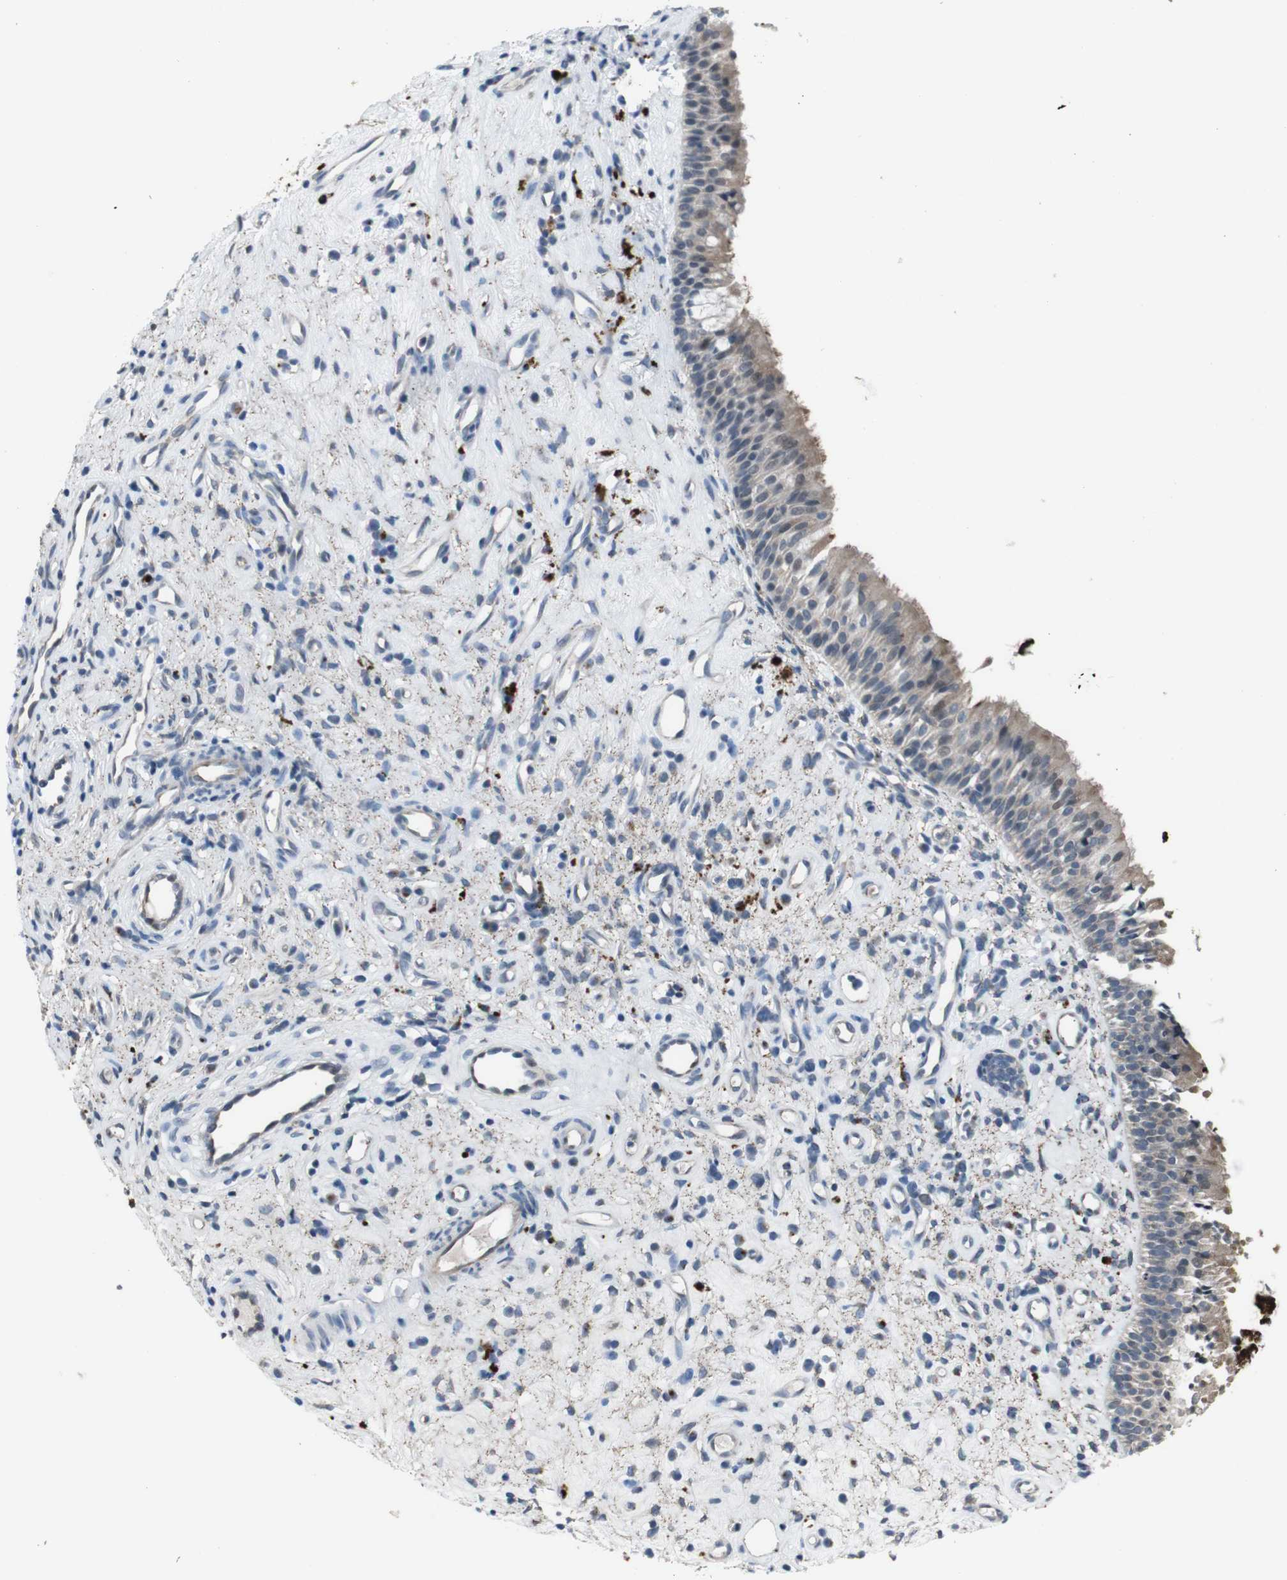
{"staining": {"intensity": "weak", "quantity": ">75%", "location": "cytoplasmic/membranous"}, "tissue": "nasopharynx", "cell_type": "Respiratory epithelial cells", "image_type": "normal", "snomed": [{"axis": "morphology", "description": "Normal tissue, NOS"}, {"axis": "topography", "description": "Nasopharynx"}], "caption": "This histopathology image shows immunohistochemistry (IHC) staining of unremarkable nasopharynx, with low weak cytoplasmic/membranous staining in approximately >75% of respiratory epithelial cells.", "gene": "EFNA5", "patient": {"sex": "female", "age": 51}}